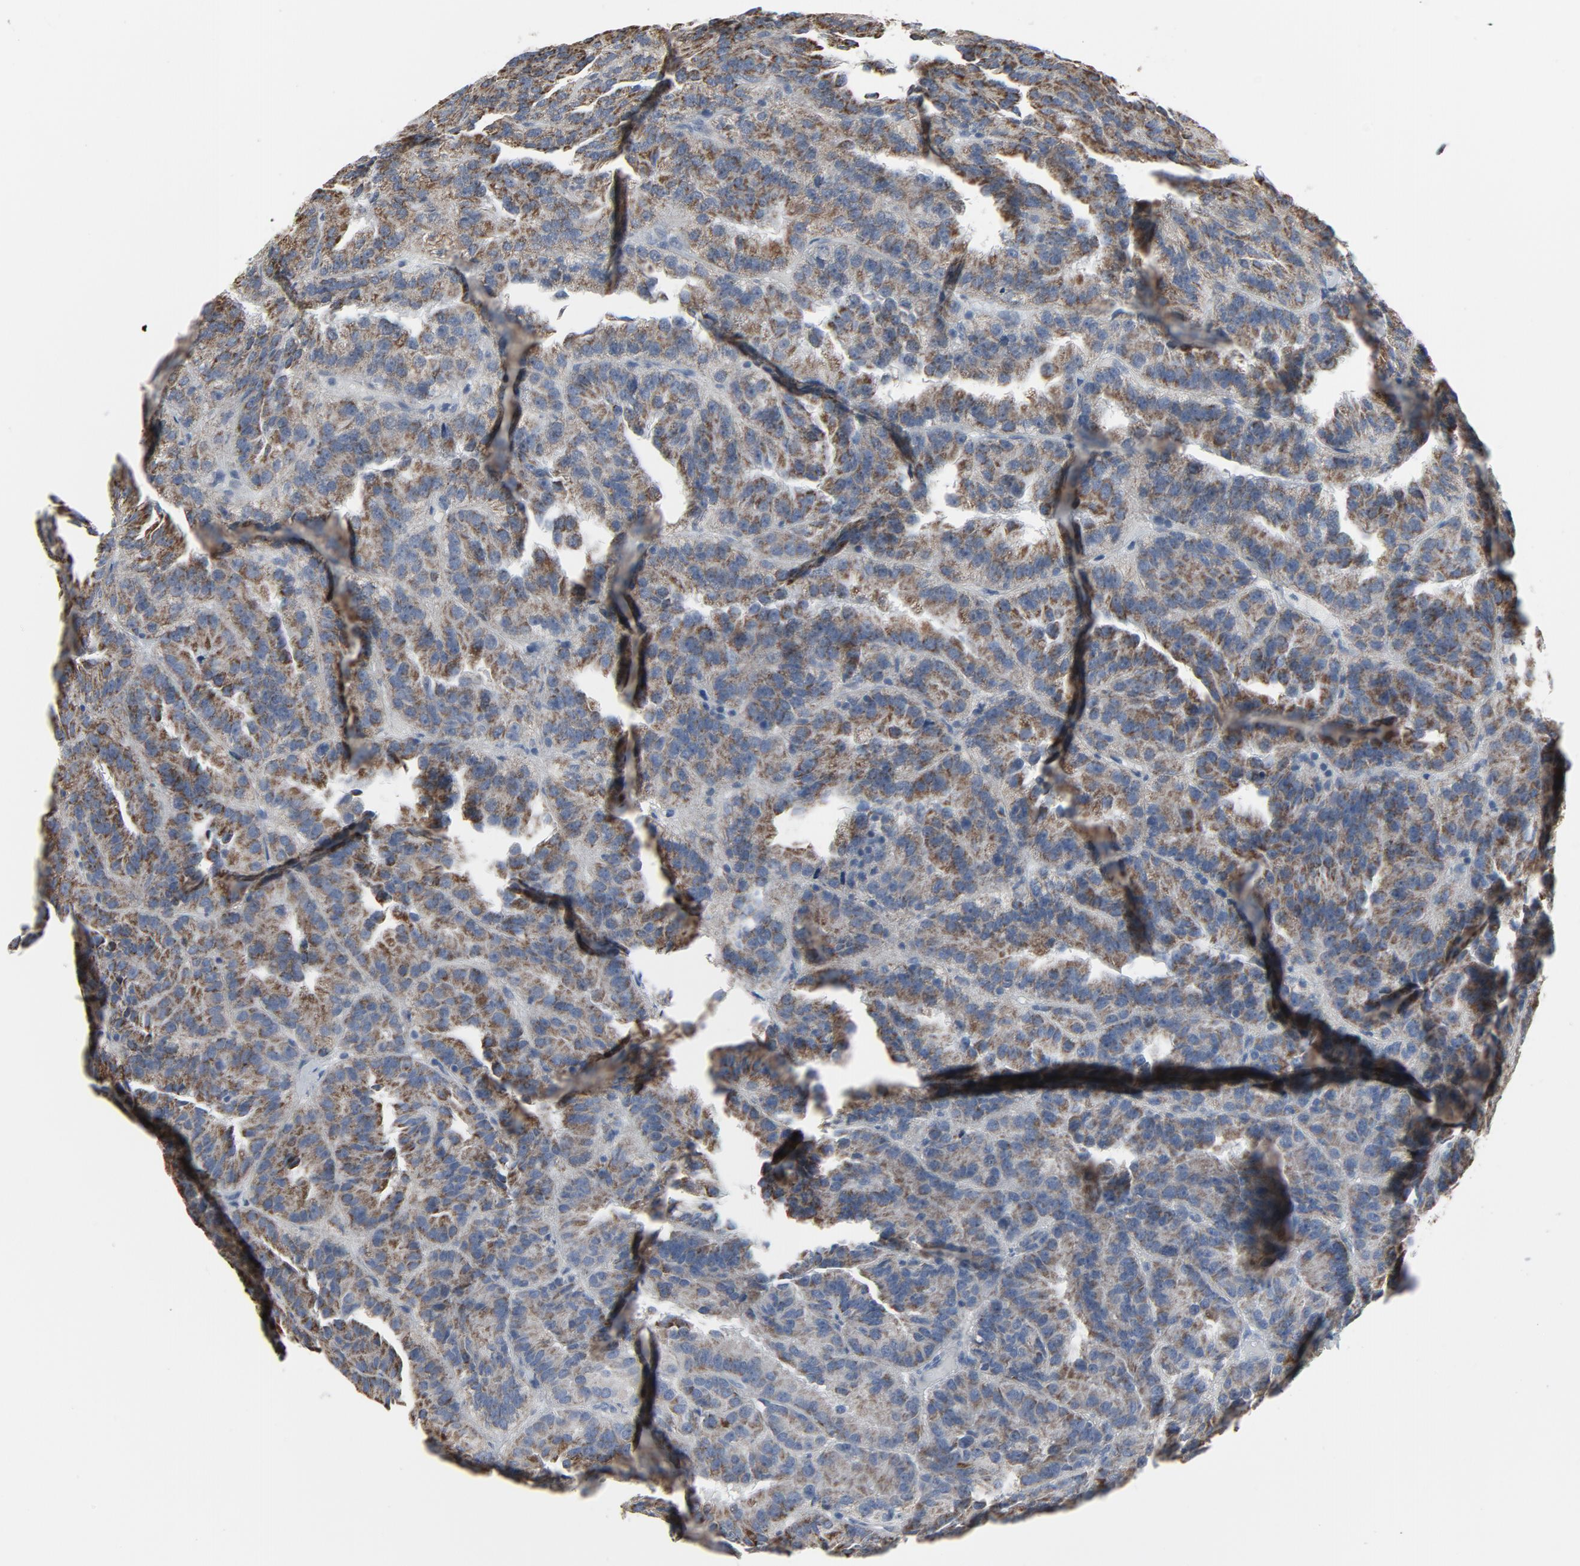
{"staining": {"intensity": "moderate", "quantity": "25%-75%", "location": "cytoplasmic/membranous"}, "tissue": "renal cancer", "cell_type": "Tumor cells", "image_type": "cancer", "snomed": [{"axis": "morphology", "description": "Adenocarcinoma, NOS"}, {"axis": "topography", "description": "Kidney"}], "caption": "About 25%-75% of tumor cells in human adenocarcinoma (renal) demonstrate moderate cytoplasmic/membranous protein expression as visualized by brown immunohistochemical staining.", "gene": "GPX2", "patient": {"sex": "male", "age": 46}}